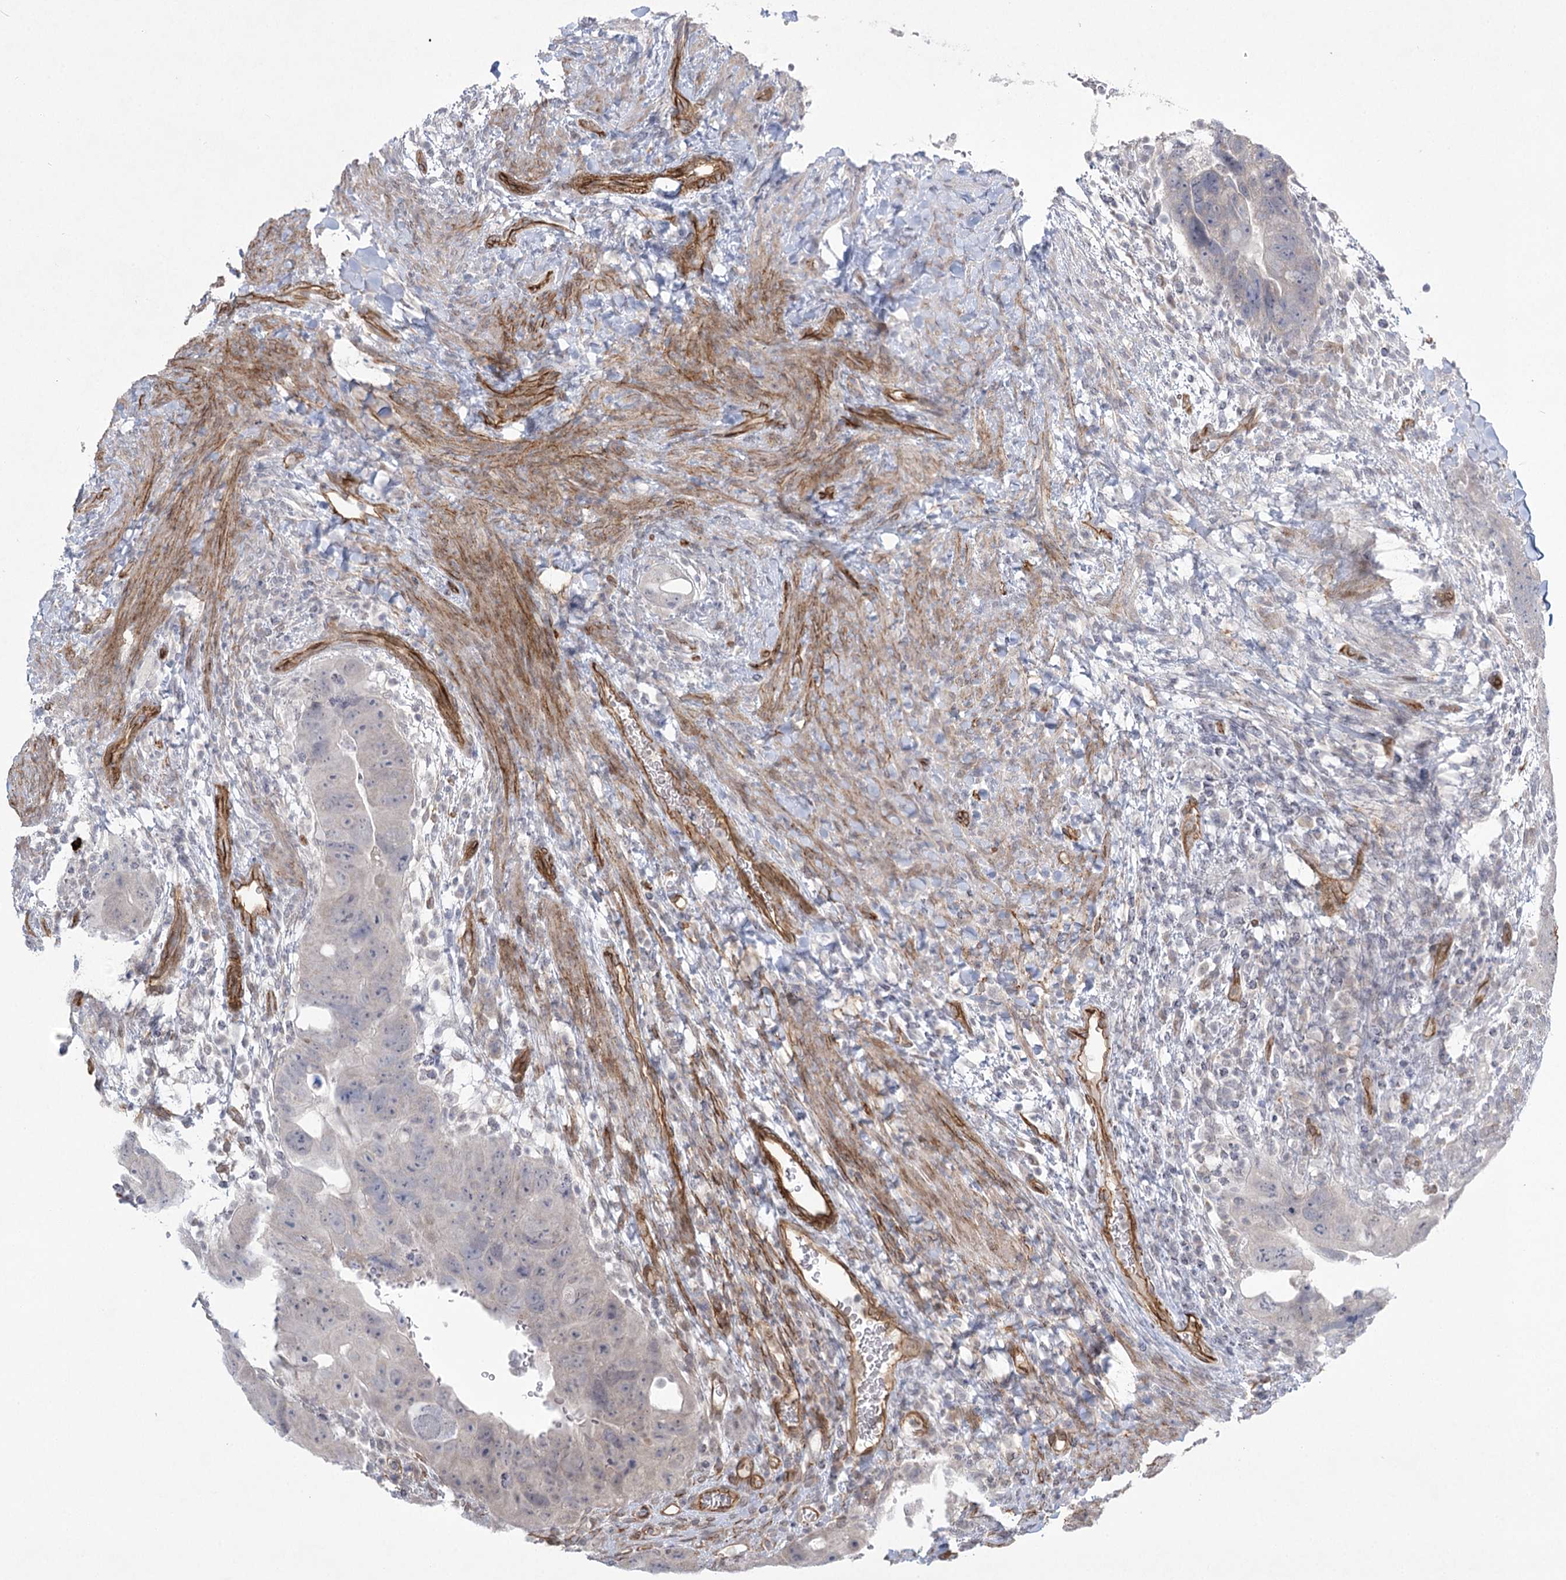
{"staining": {"intensity": "negative", "quantity": "none", "location": "none"}, "tissue": "colorectal cancer", "cell_type": "Tumor cells", "image_type": "cancer", "snomed": [{"axis": "morphology", "description": "Adenocarcinoma, NOS"}, {"axis": "topography", "description": "Rectum"}], "caption": "The micrograph reveals no significant expression in tumor cells of colorectal adenocarcinoma.", "gene": "AMTN", "patient": {"sex": "male", "age": 59}}